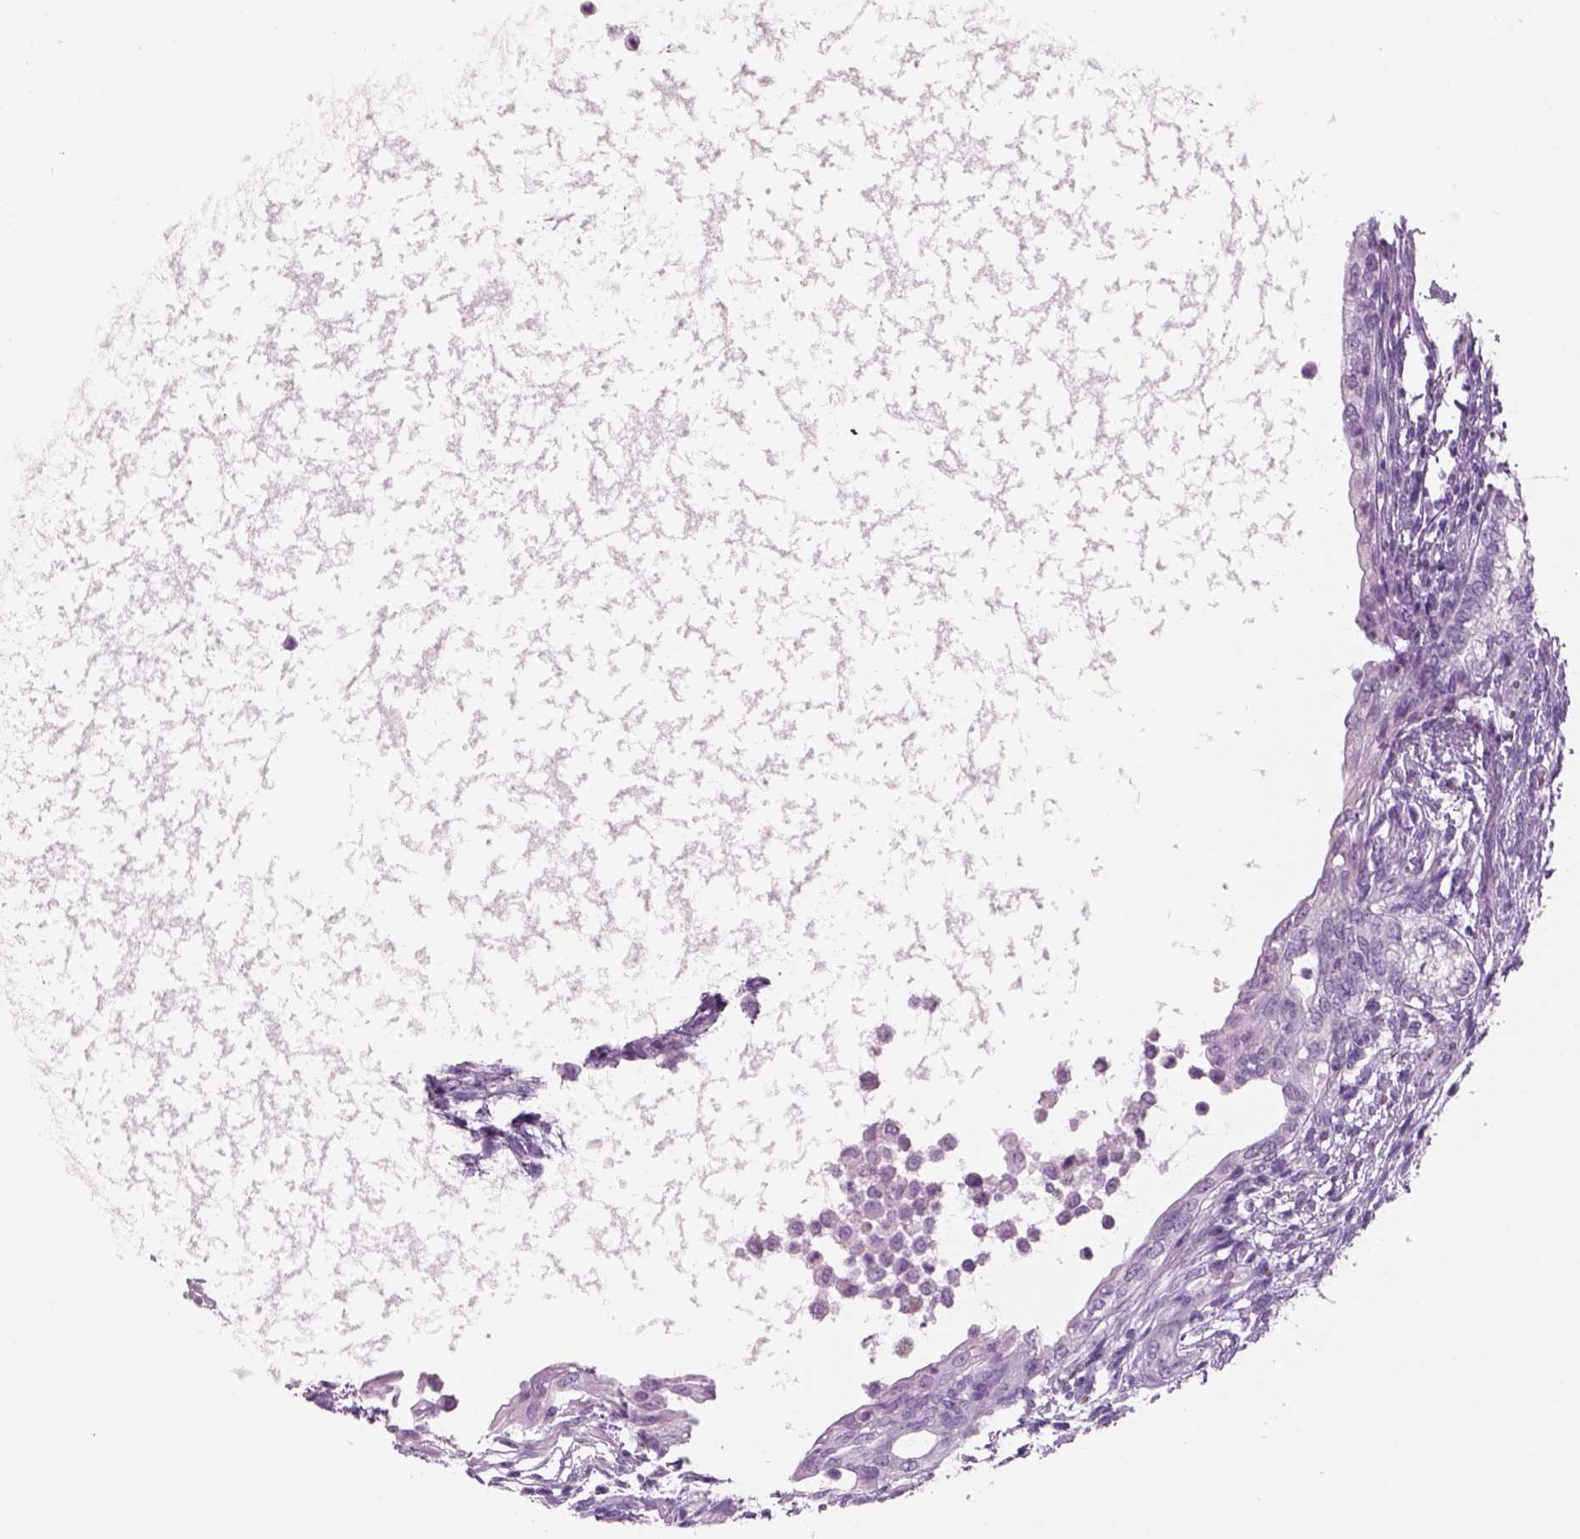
{"staining": {"intensity": "negative", "quantity": "none", "location": "none"}, "tissue": "testis cancer", "cell_type": "Tumor cells", "image_type": "cancer", "snomed": [{"axis": "morphology", "description": "Carcinoma, Embryonal, NOS"}, {"axis": "topography", "description": "Testis"}], "caption": "This is a photomicrograph of immunohistochemistry staining of embryonal carcinoma (testis), which shows no positivity in tumor cells.", "gene": "RHO", "patient": {"sex": "male", "age": 26}}